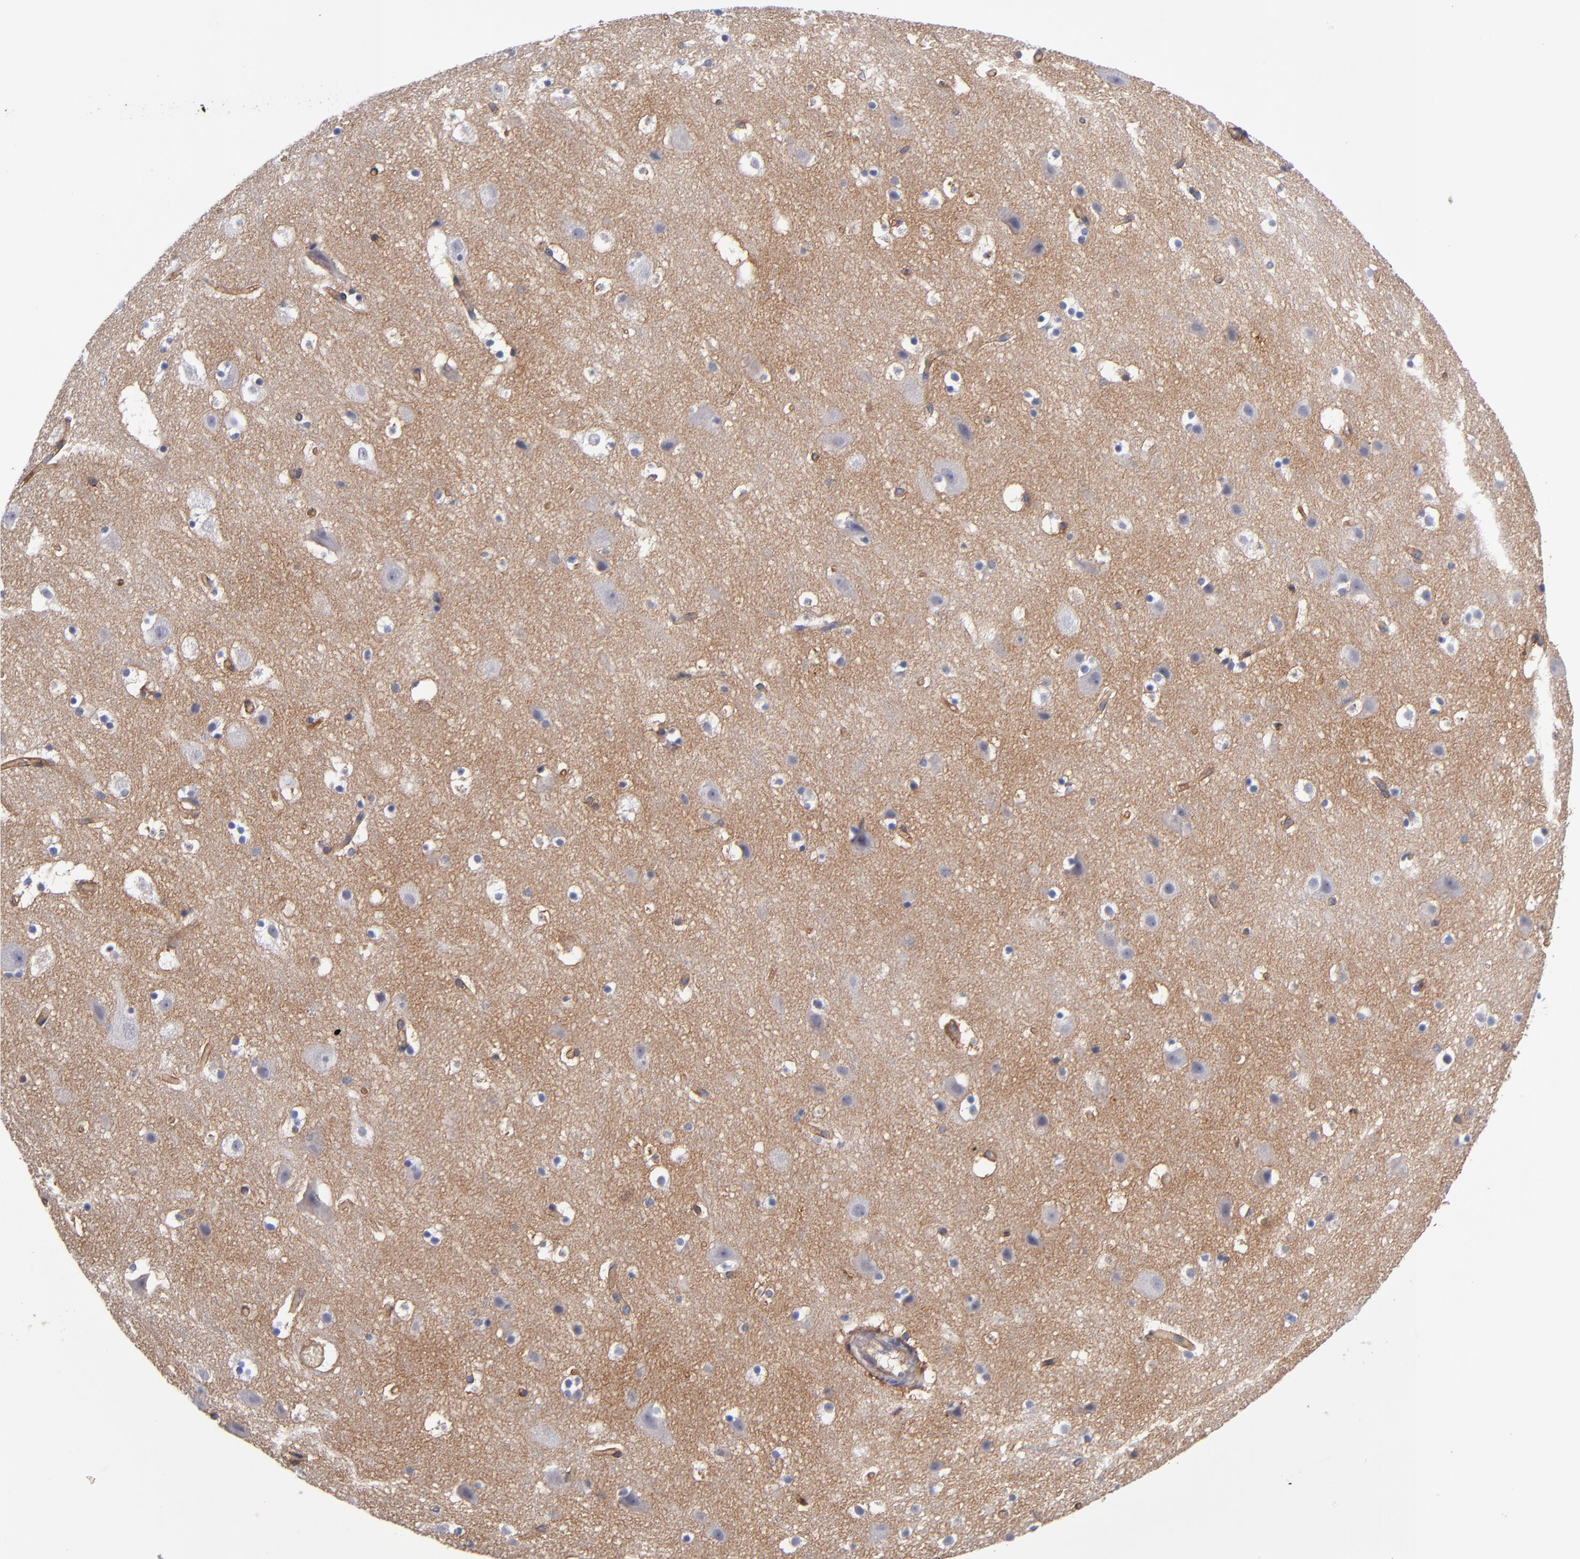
{"staining": {"intensity": "weak", "quantity": ">75%", "location": "cytoplasmic/membranous"}, "tissue": "cerebral cortex", "cell_type": "Endothelial cells", "image_type": "normal", "snomed": [{"axis": "morphology", "description": "Normal tissue, NOS"}, {"axis": "topography", "description": "Cerebral cortex"}], "caption": "A histopathology image of human cerebral cortex stained for a protein shows weak cytoplasmic/membranous brown staining in endothelial cells.", "gene": "PLSCR4", "patient": {"sex": "male", "age": 45}}